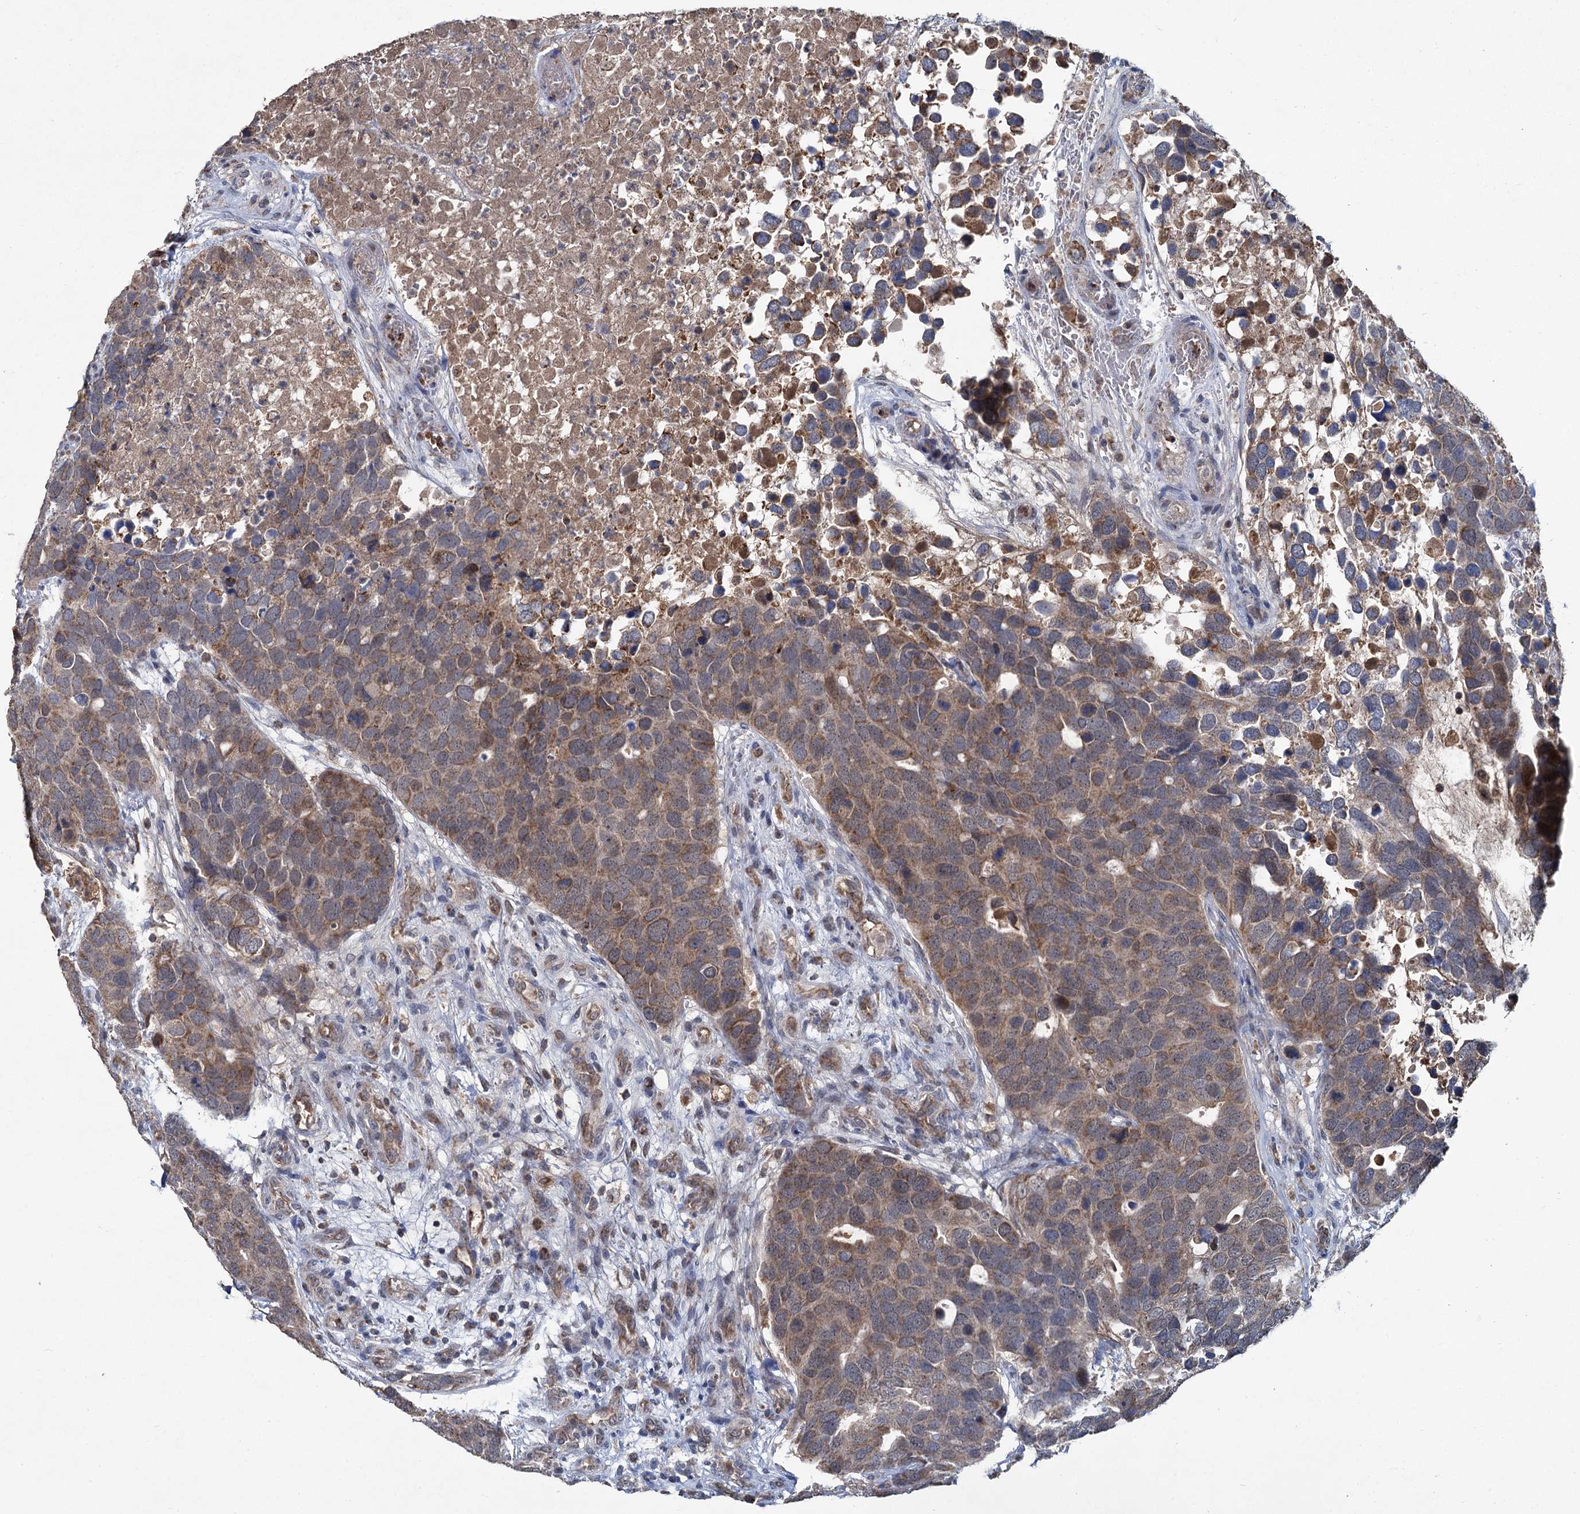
{"staining": {"intensity": "weak", "quantity": ">75%", "location": "cytoplasmic/membranous"}, "tissue": "breast cancer", "cell_type": "Tumor cells", "image_type": "cancer", "snomed": [{"axis": "morphology", "description": "Duct carcinoma"}, {"axis": "topography", "description": "Breast"}], "caption": "DAB immunohistochemical staining of human breast cancer (infiltrating ductal carcinoma) exhibits weak cytoplasmic/membranous protein staining in approximately >75% of tumor cells.", "gene": "METTL4", "patient": {"sex": "female", "age": 83}}